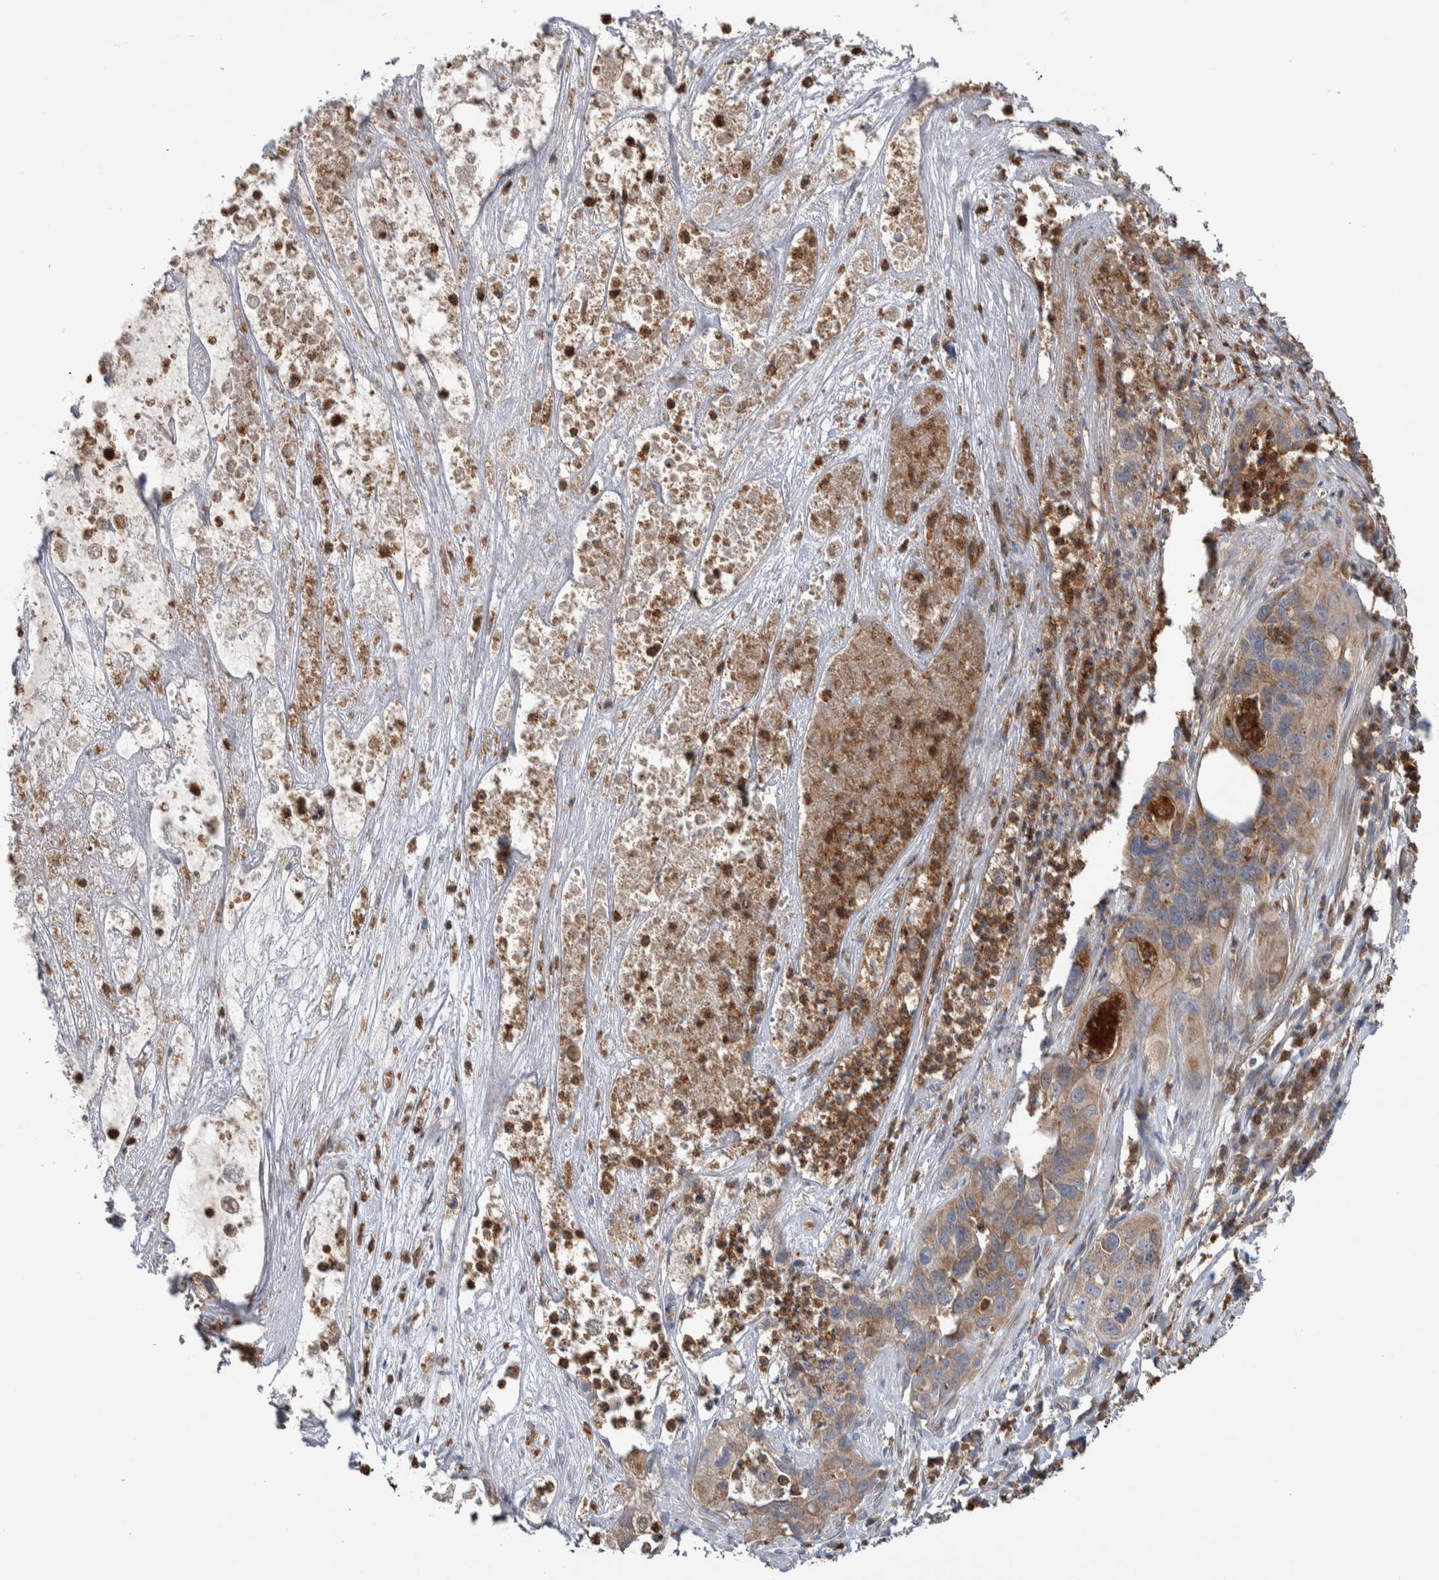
{"staining": {"intensity": "weak", "quantity": ">75%", "location": "cytoplasmic/membranous"}, "tissue": "pancreatic cancer", "cell_type": "Tumor cells", "image_type": "cancer", "snomed": [{"axis": "morphology", "description": "Adenocarcinoma, NOS"}, {"axis": "topography", "description": "Pancreas"}], "caption": "DAB (3,3'-diaminobenzidine) immunohistochemical staining of pancreatic cancer (adenocarcinoma) demonstrates weak cytoplasmic/membranous protein positivity in approximately >75% of tumor cells. (brown staining indicates protein expression, while blue staining denotes nuclei).", "gene": "SDCBP", "patient": {"sex": "female", "age": 78}}